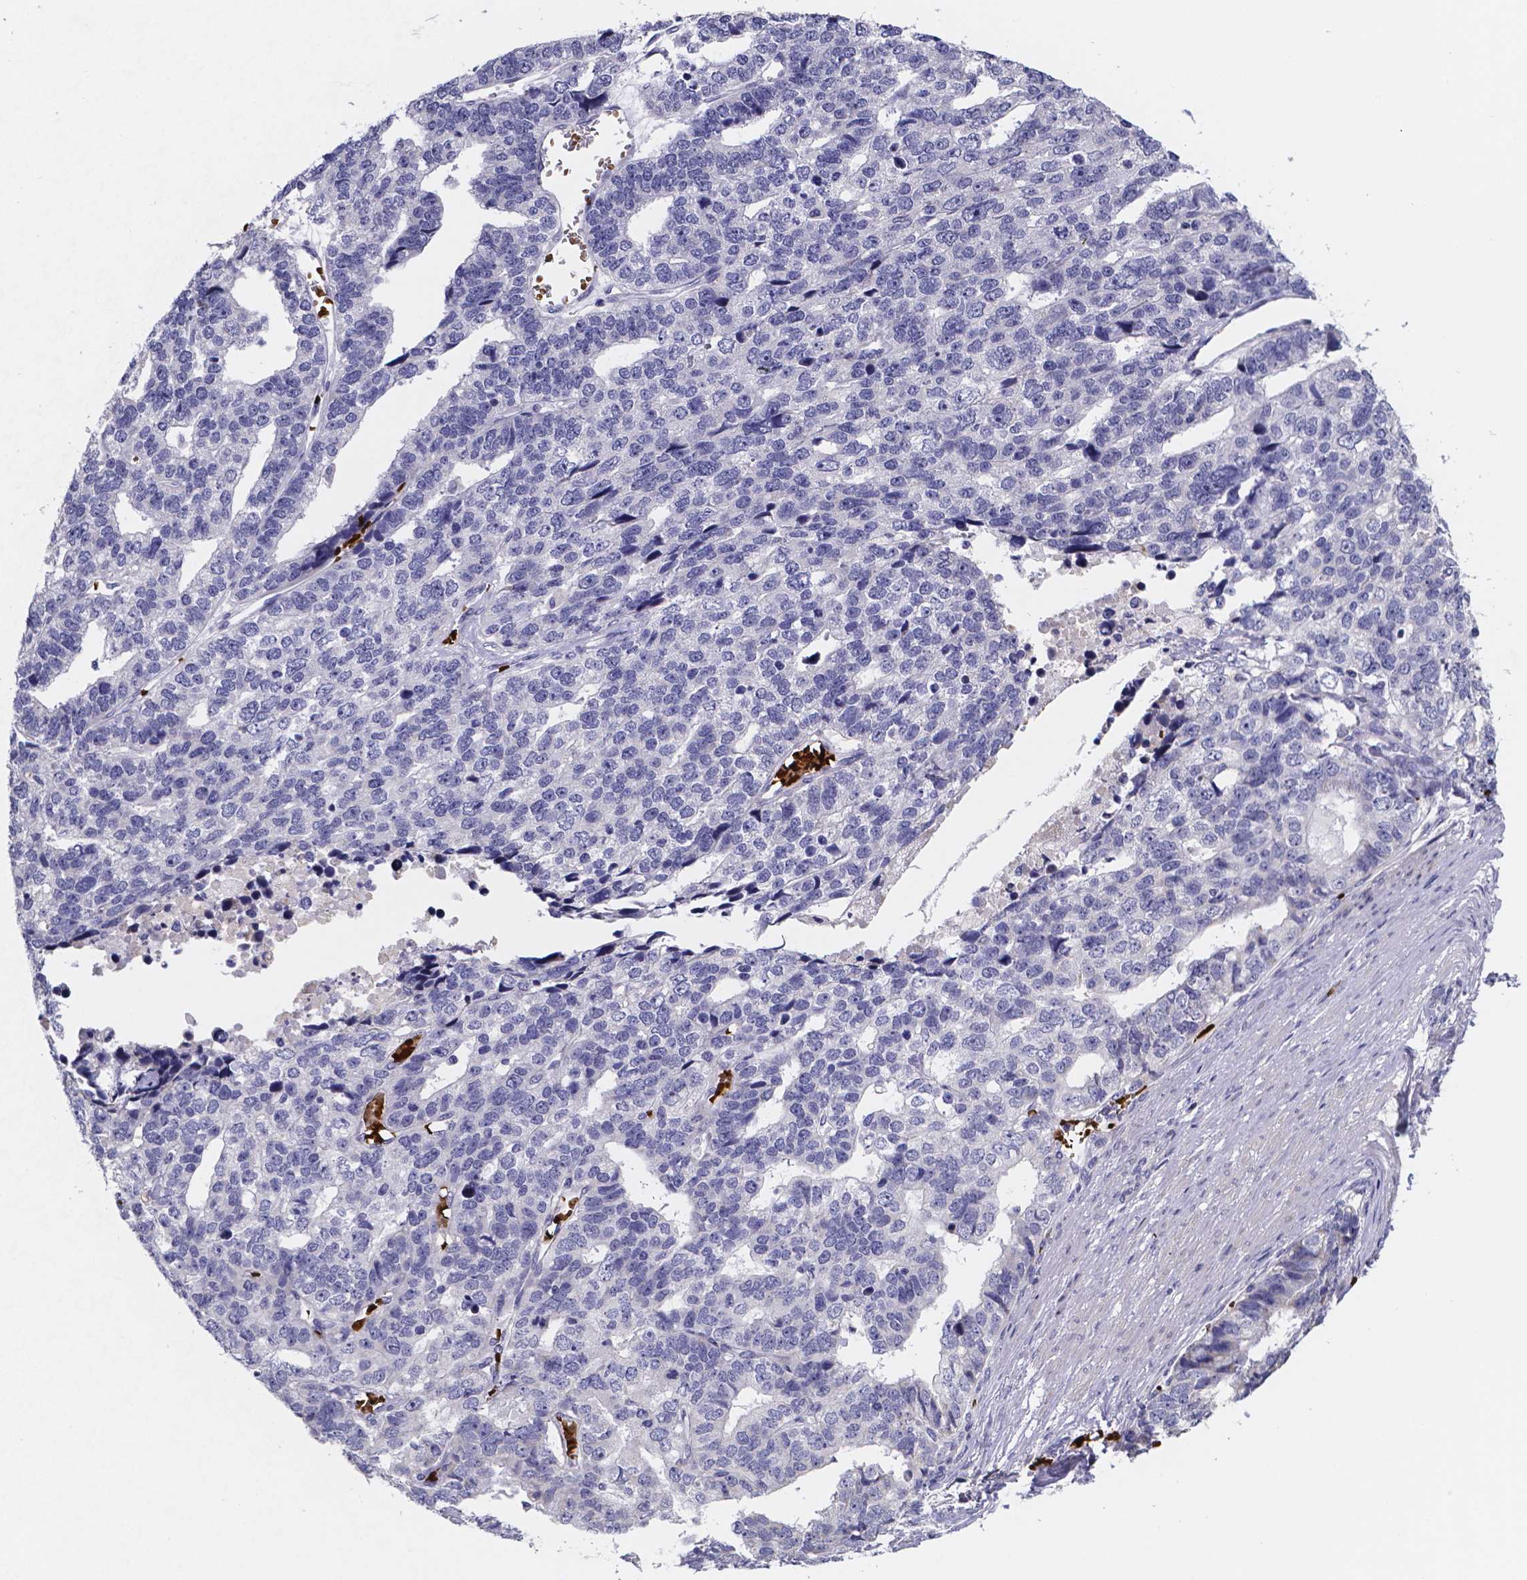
{"staining": {"intensity": "negative", "quantity": "none", "location": "none"}, "tissue": "stomach cancer", "cell_type": "Tumor cells", "image_type": "cancer", "snomed": [{"axis": "morphology", "description": "Adenocarcinoma, NOS"}, {"axis": "topography", "description": "Stomach"}], "caption": "The immunohistochemistry micrograph has no significant positivity in tumor cells of adenocarcinoma (stomach) tissue. (Stains: DAB immunohistochemistry (IHC) with hematoxylin counter stain, Microscopy: brightfield microscopy at high magnification).", "gene": "GABRA3", "patient": {"sex": "male", "age": 69}}